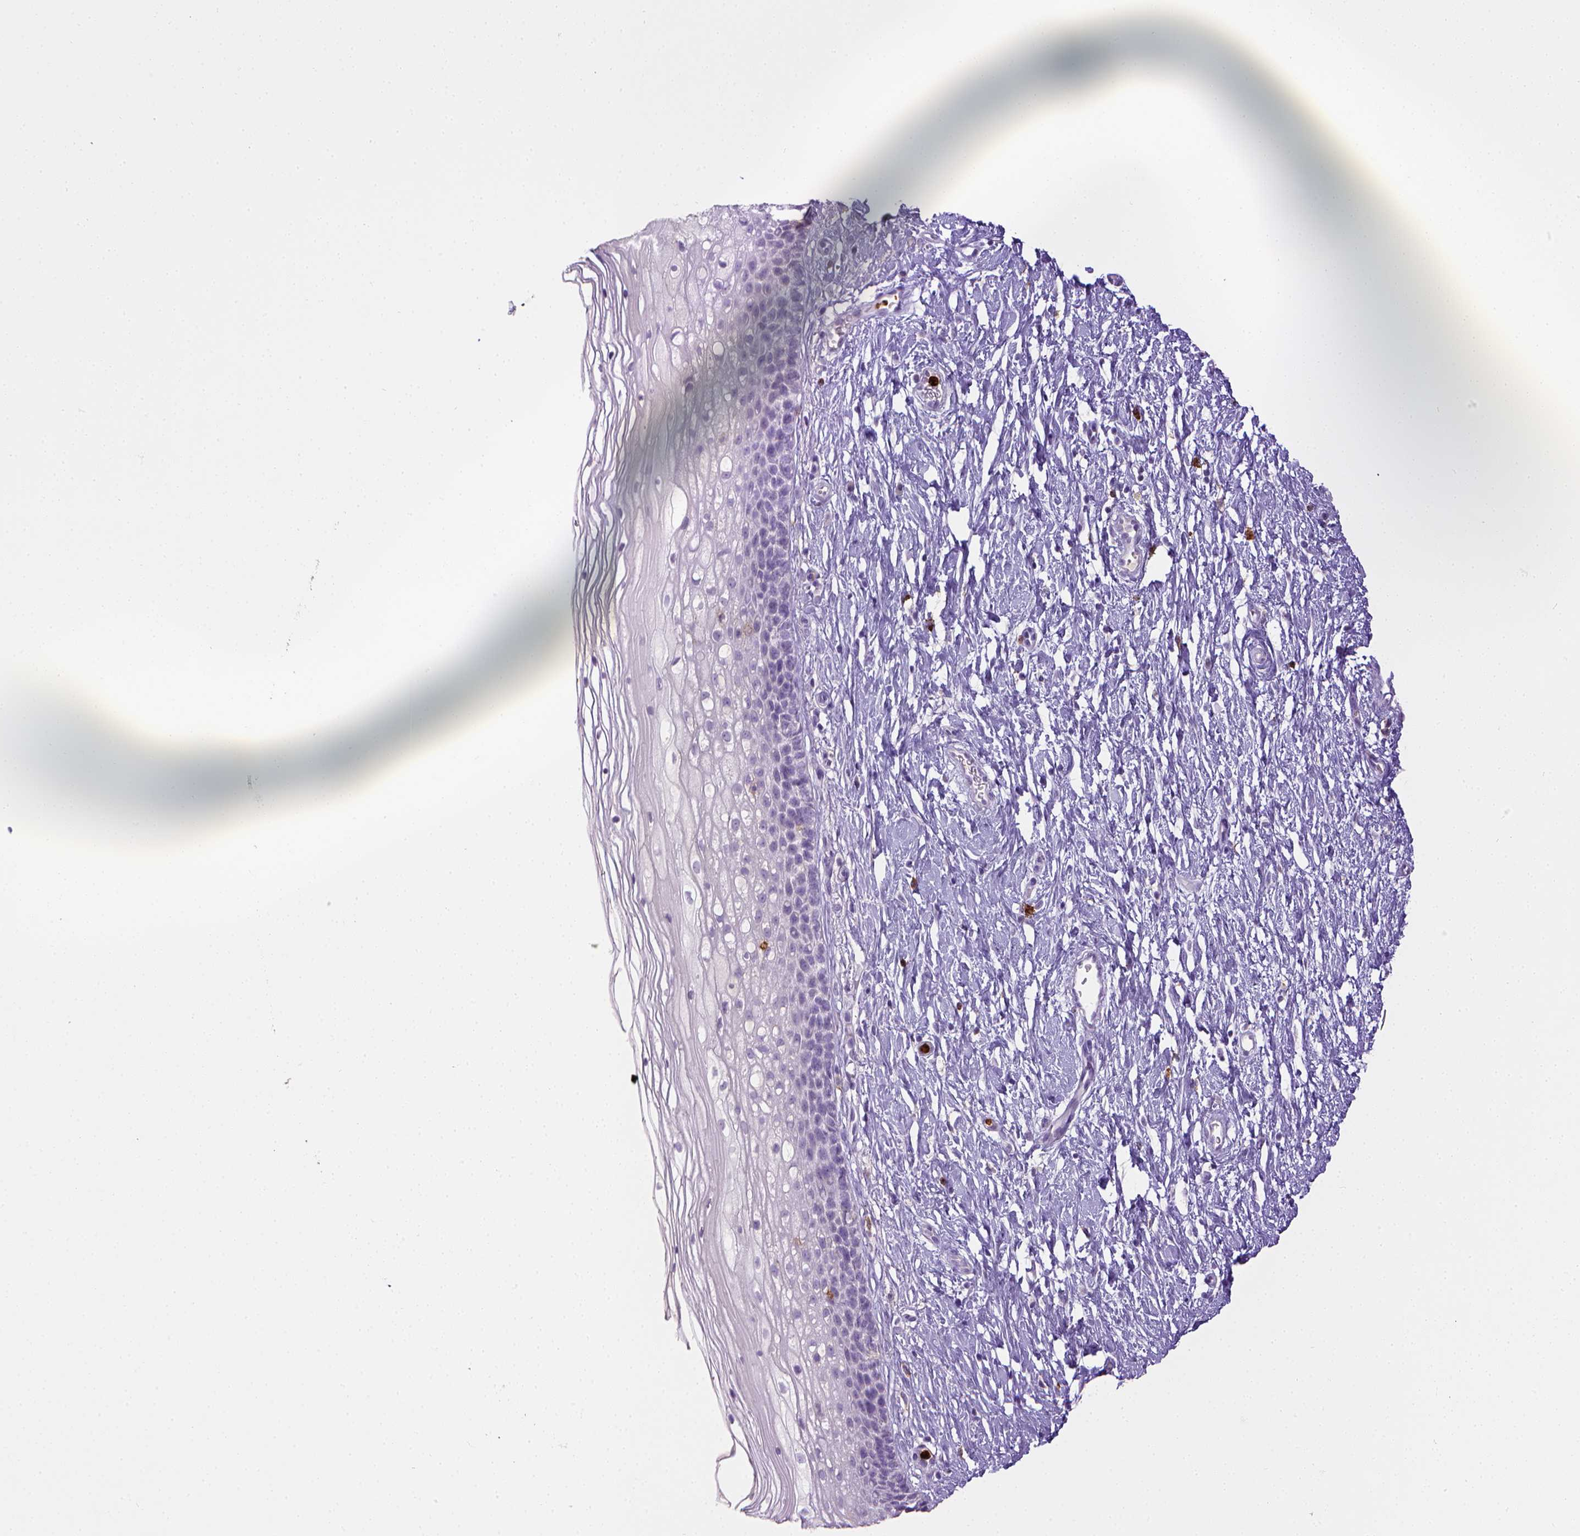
{"staining": {"intensity": "negative", "quantity": "none", "location": "none"}, "tissue": "cervix", "cell_type": "Glandular cells", "image_type": "normal", "snomed": [{"axis": "morphology", "description": "Normal tissue, NOS"}, {"axis": "topography", "description": "Cervix"}], "caption": "IHC photomicrograph of benign human cervix stained for a protein (brown), which reveals no staining in glandular cells. Brightfield microscopy of immunohistochemistry stained with DAB (3,3'-diaminobenzidine) (brown) and hematoxylin (blue), captured at high magnification.", "gene": "ITGAM", "patient": {"sex": "female", "age": 34}}